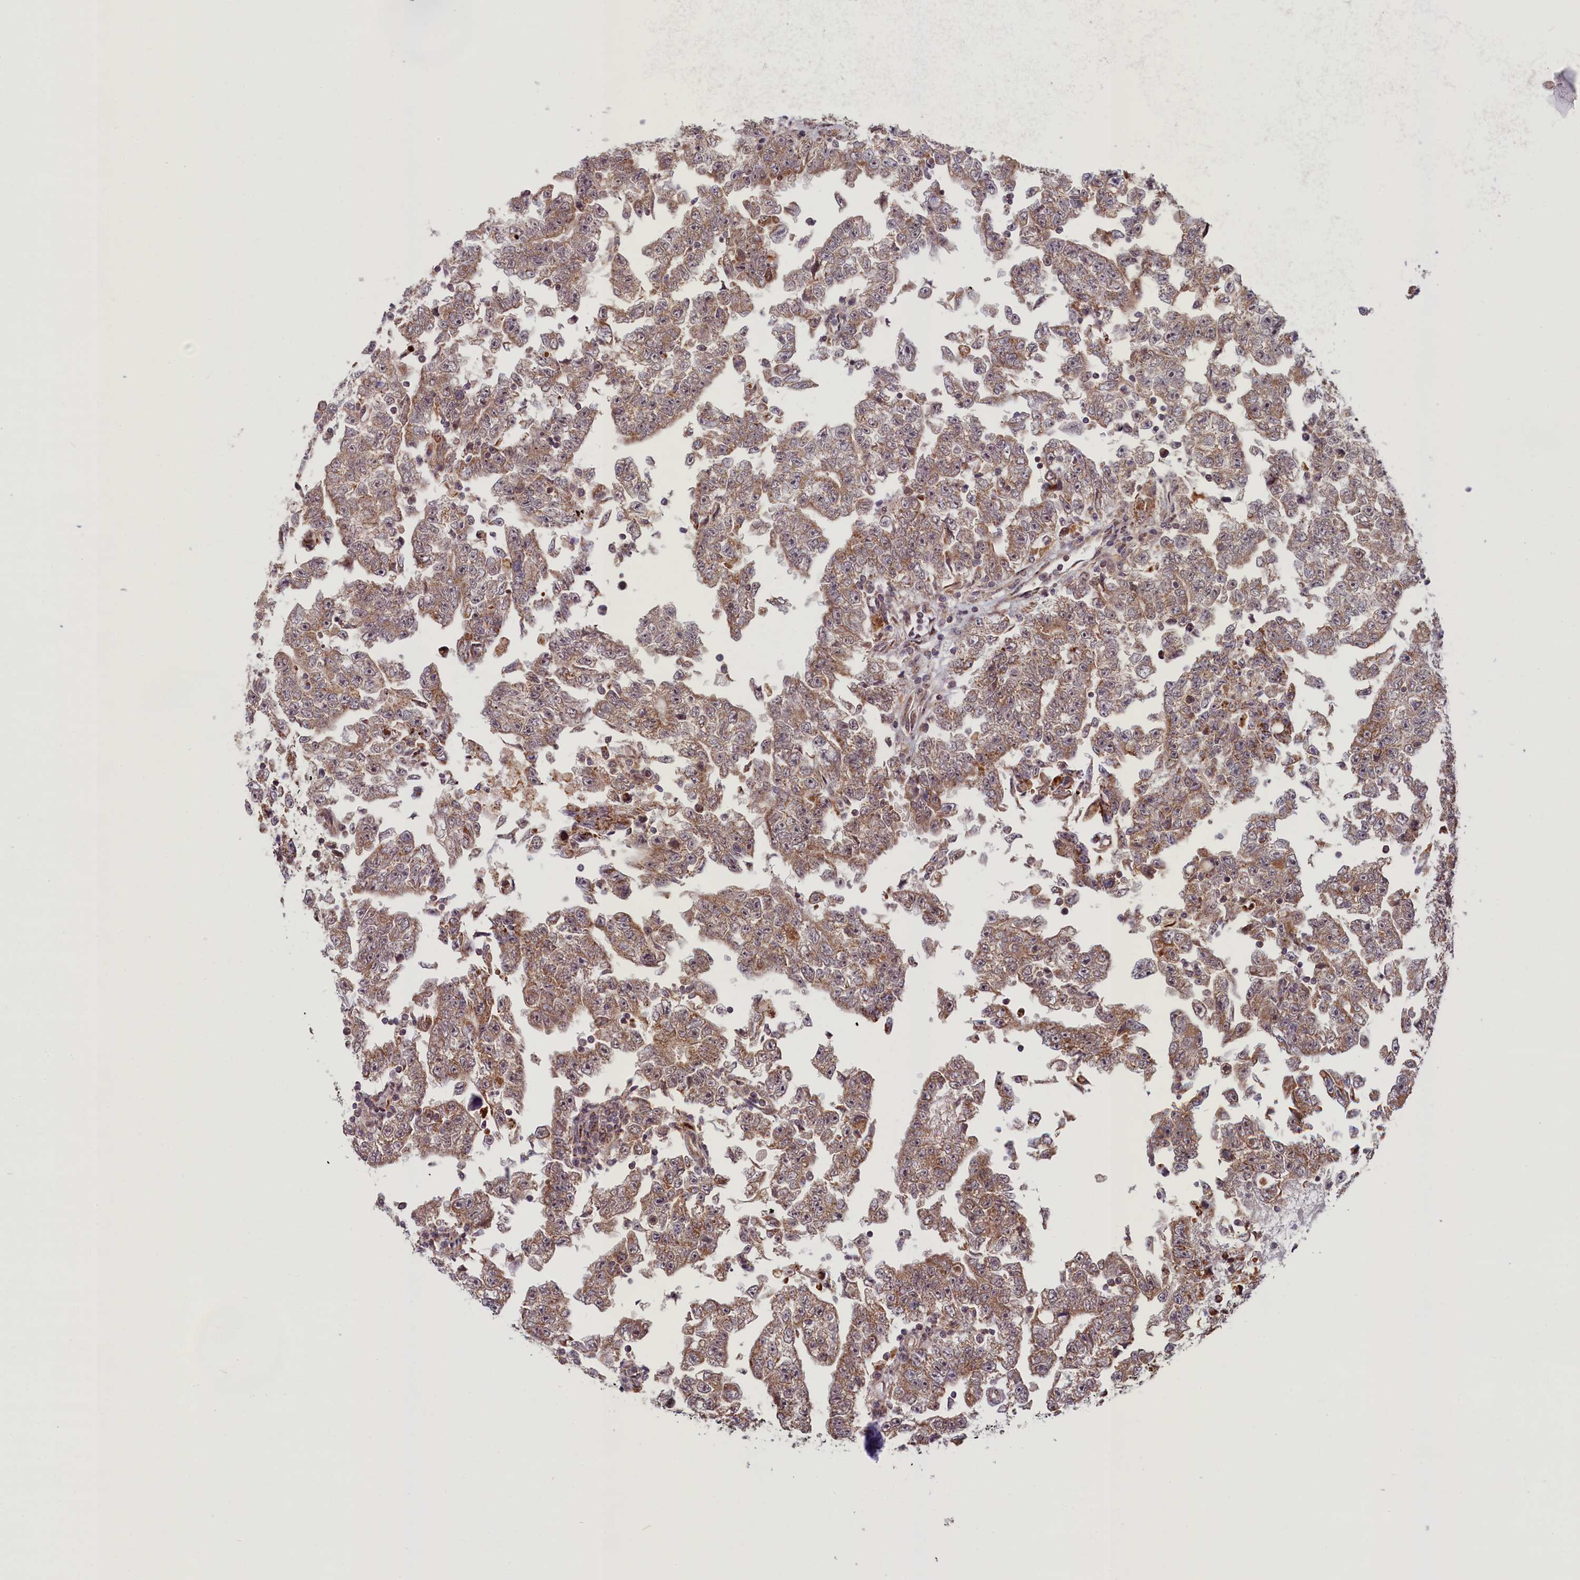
{"staining": {"intensity": "moderate", "quantity": ">75%", "location": "cytoplasmic/membranous"}, "tissue": "testis cancer", "cell_type": "Tumor cells", "image_type": "cancer", "snomed": [{"axis": "morphology", "description": "Carcinoma, Embryonal, NOS"}, {"axis": "topography", "description": "Testis"}], "caption": "Immunohistochemistry (DAB) staining of testis cancer (embryonal carcinoma) displays moderate cytoplasmic/membranous protein staining in approximately >75% of tumor cells. The protein is shown in brown color, while the nuclei are stained blue.", "gene": "PLA2G10", "patient": {"sex": "male", "age": 25}}